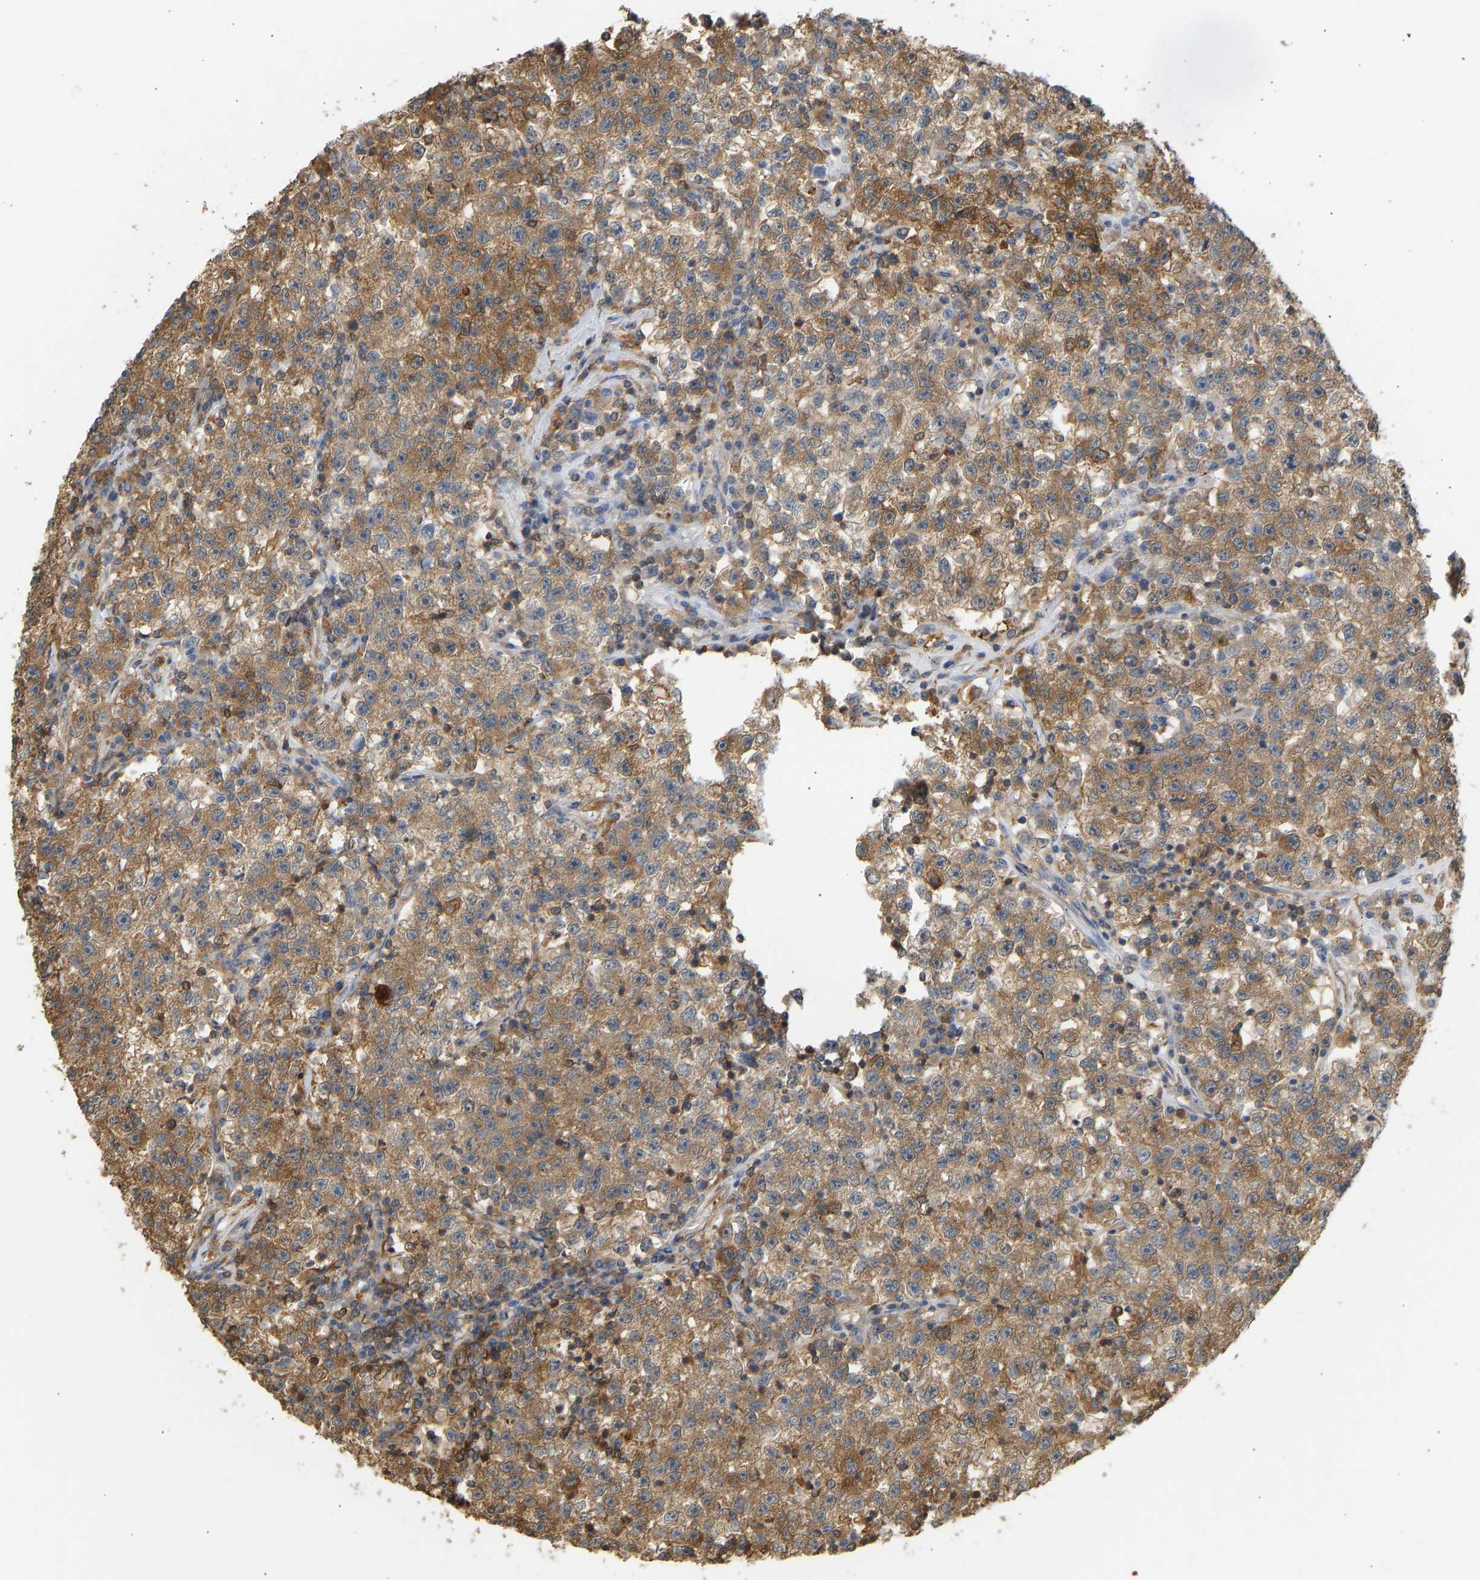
{"staining": {"intensity": "moderate", "quantity": ">75%", "location": "cytoplasmic/membranous"}, "tissue": "testis cancer", "cell_type": "Tumor cells", "image_type": "cancer", "snomed": [{"axis": "morphology", "description": "Seminoma, NOS"}, {"axis": "topography", "description": "Testis"}], "caption": "Protein expression by immunohistochemistry (IHC) displays moderate cytoplasmic/membranous staining in about >75% of tumor cells in testis cancer (seminoma).", "gene": "ENO1", "patient": {"sex": "male", "age": 22}}